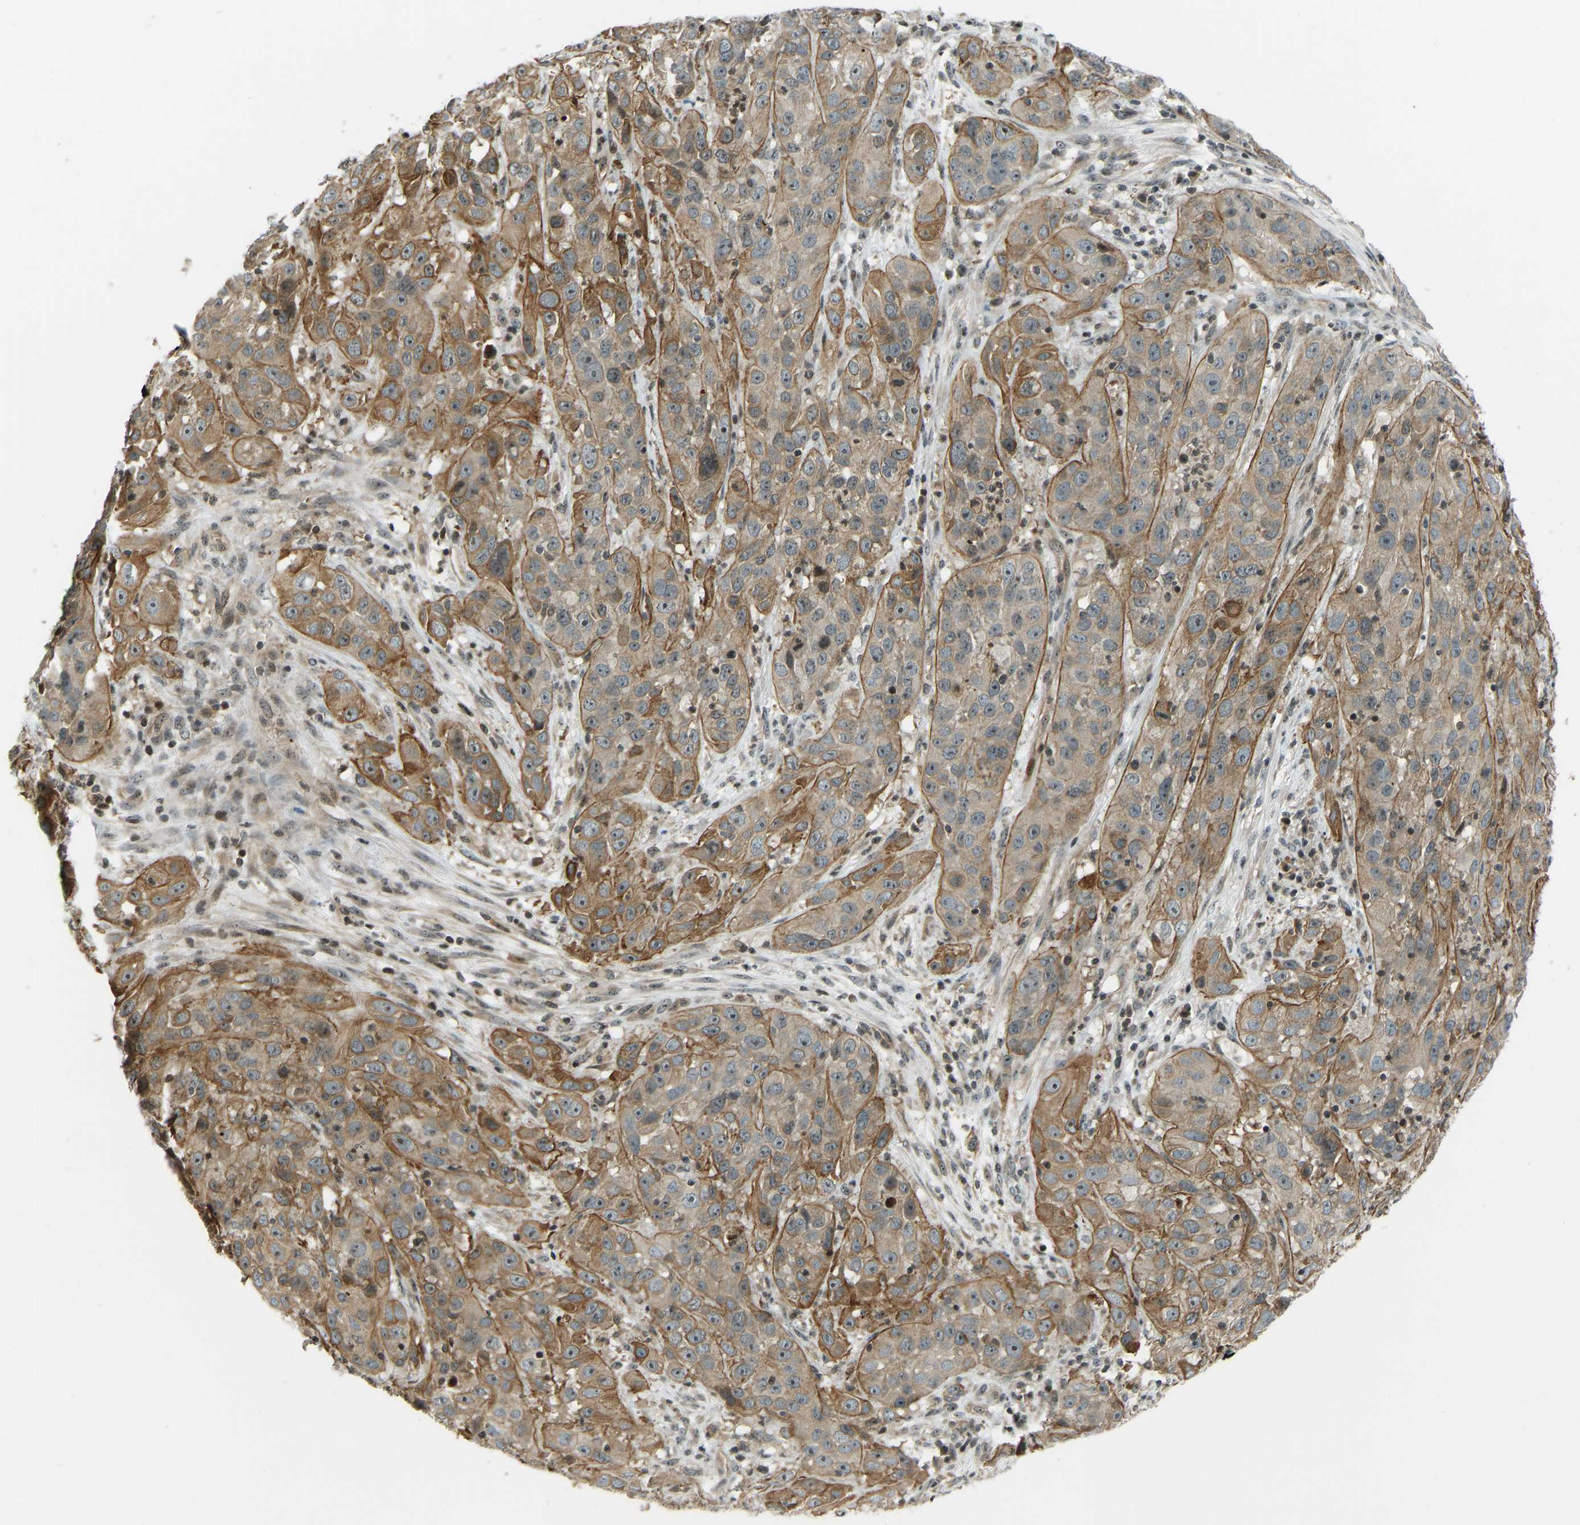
{"staining": {"intensity": "moderate", "quantity": ">75%", "location": "cytoplasmic/membranous"}, "tissue": "cervical cancer", "cell_type": "Tumor cells", "image_type": "cancer", "snomed": [{"axis": "morphology", "description": "Squamous cell carcinoma, NOS"}, {"axis": "topography", "description": "Cervix"}], "caption": "IHC of cervical cancer demonstrates medium levels of moderate cytoplasmic/membranous positivity in about >75% of tumor cells.", "gene": "SVOPL", "patient": {"sex": "female", "age": 32}}